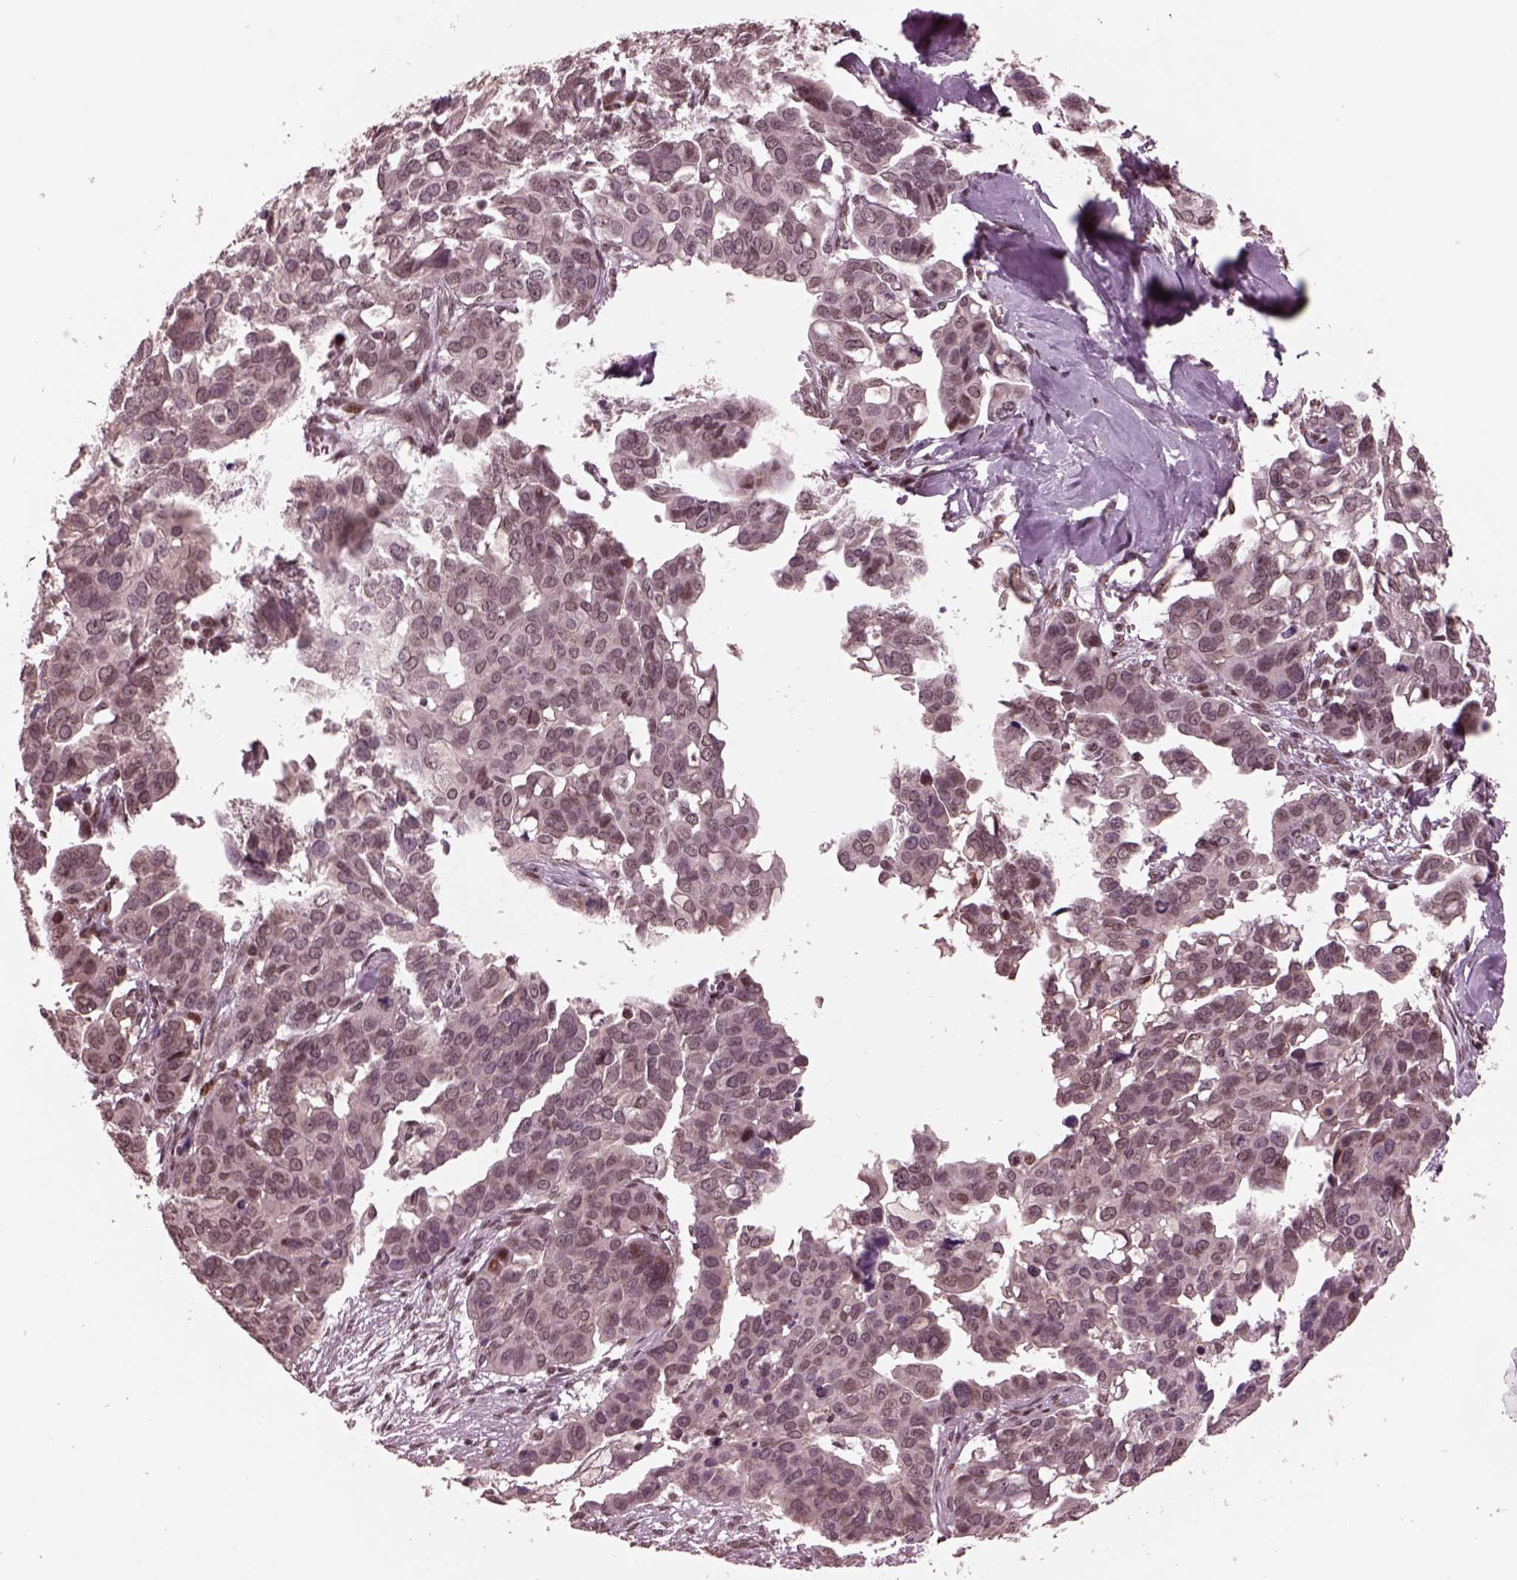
{"staining": {"intensity": "weak", "quantity": "<25%", "location": "nuclear"}, "tissue": "ovarian cancer", "cell_type": "Tumor cells", "image_type": "cancer", "snomed": [{"axis": "morphology", "description": "Carcinoma, endometroid"}, {"axis": "topography", "description": "Ovary"}], "caption": "Protein analysis of endometroid carcinoma (ovarian) displays no significant positivity in tumor cells.", "gene": "NAP1L5", "patient": {"sex": "female", "age": 78}}